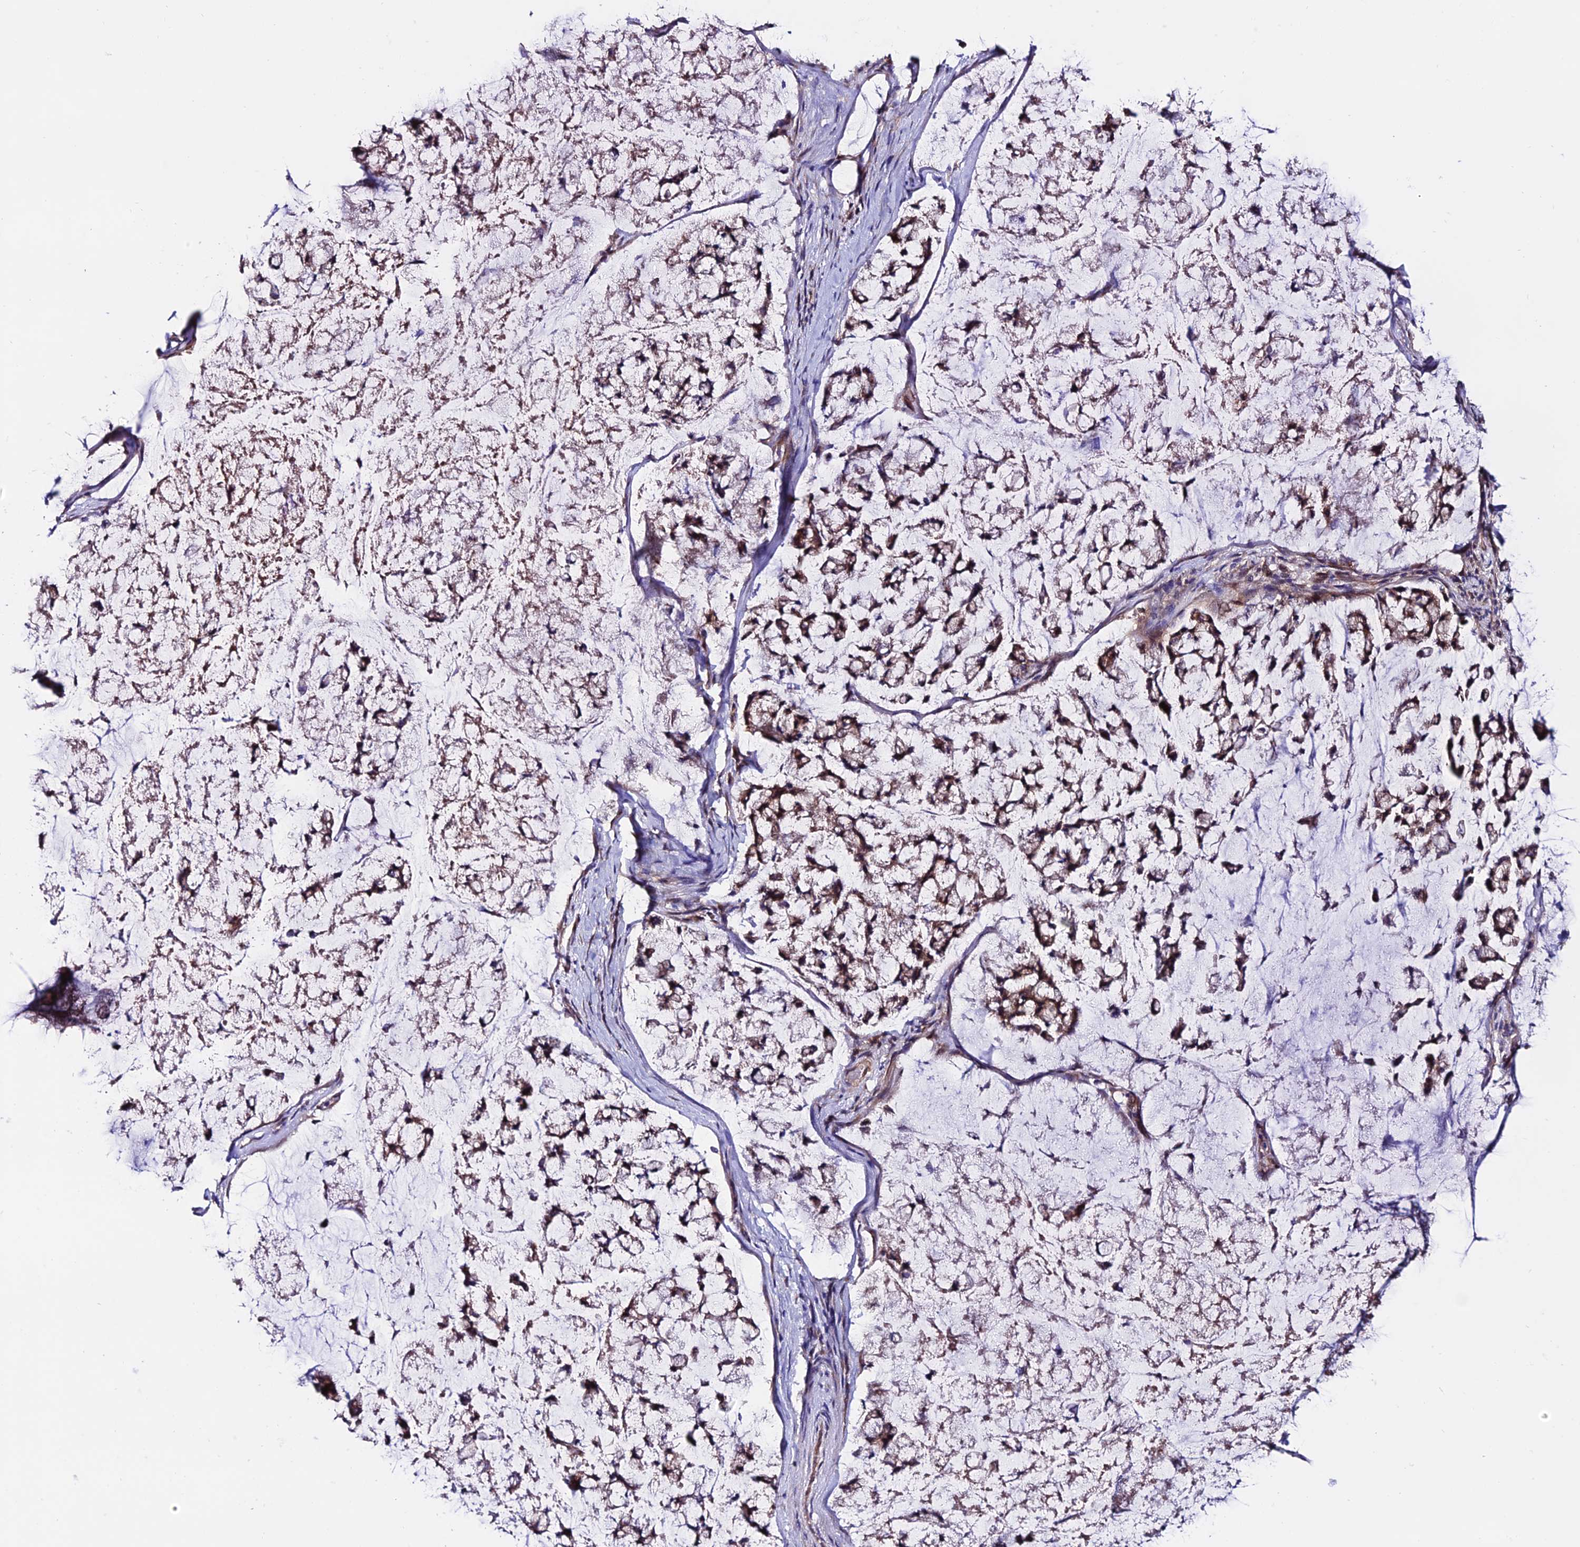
{"staining": {"intensity": "moderate", "quantity": ">75%", "location": "cytoplasmic/membranous,nuclear"}, "tissue": "stomach cancer", "cell_type": "Tumor cells", "image_type": "cancer", "snomed": [{"axis": "morphology", "description": "Adenocarcinoma, NOS"}, {"axis": "topography", "description": "Stomach, lower"}], "caption": "Stomach adenocarcinoma stained with a brown dye demonstrates moderate cytoplasmic/membranous and nuclear positive positivity in about >75% of tumor cells.", "gene": "FZD8", "patient": {"sex": "male", "age": 67}}